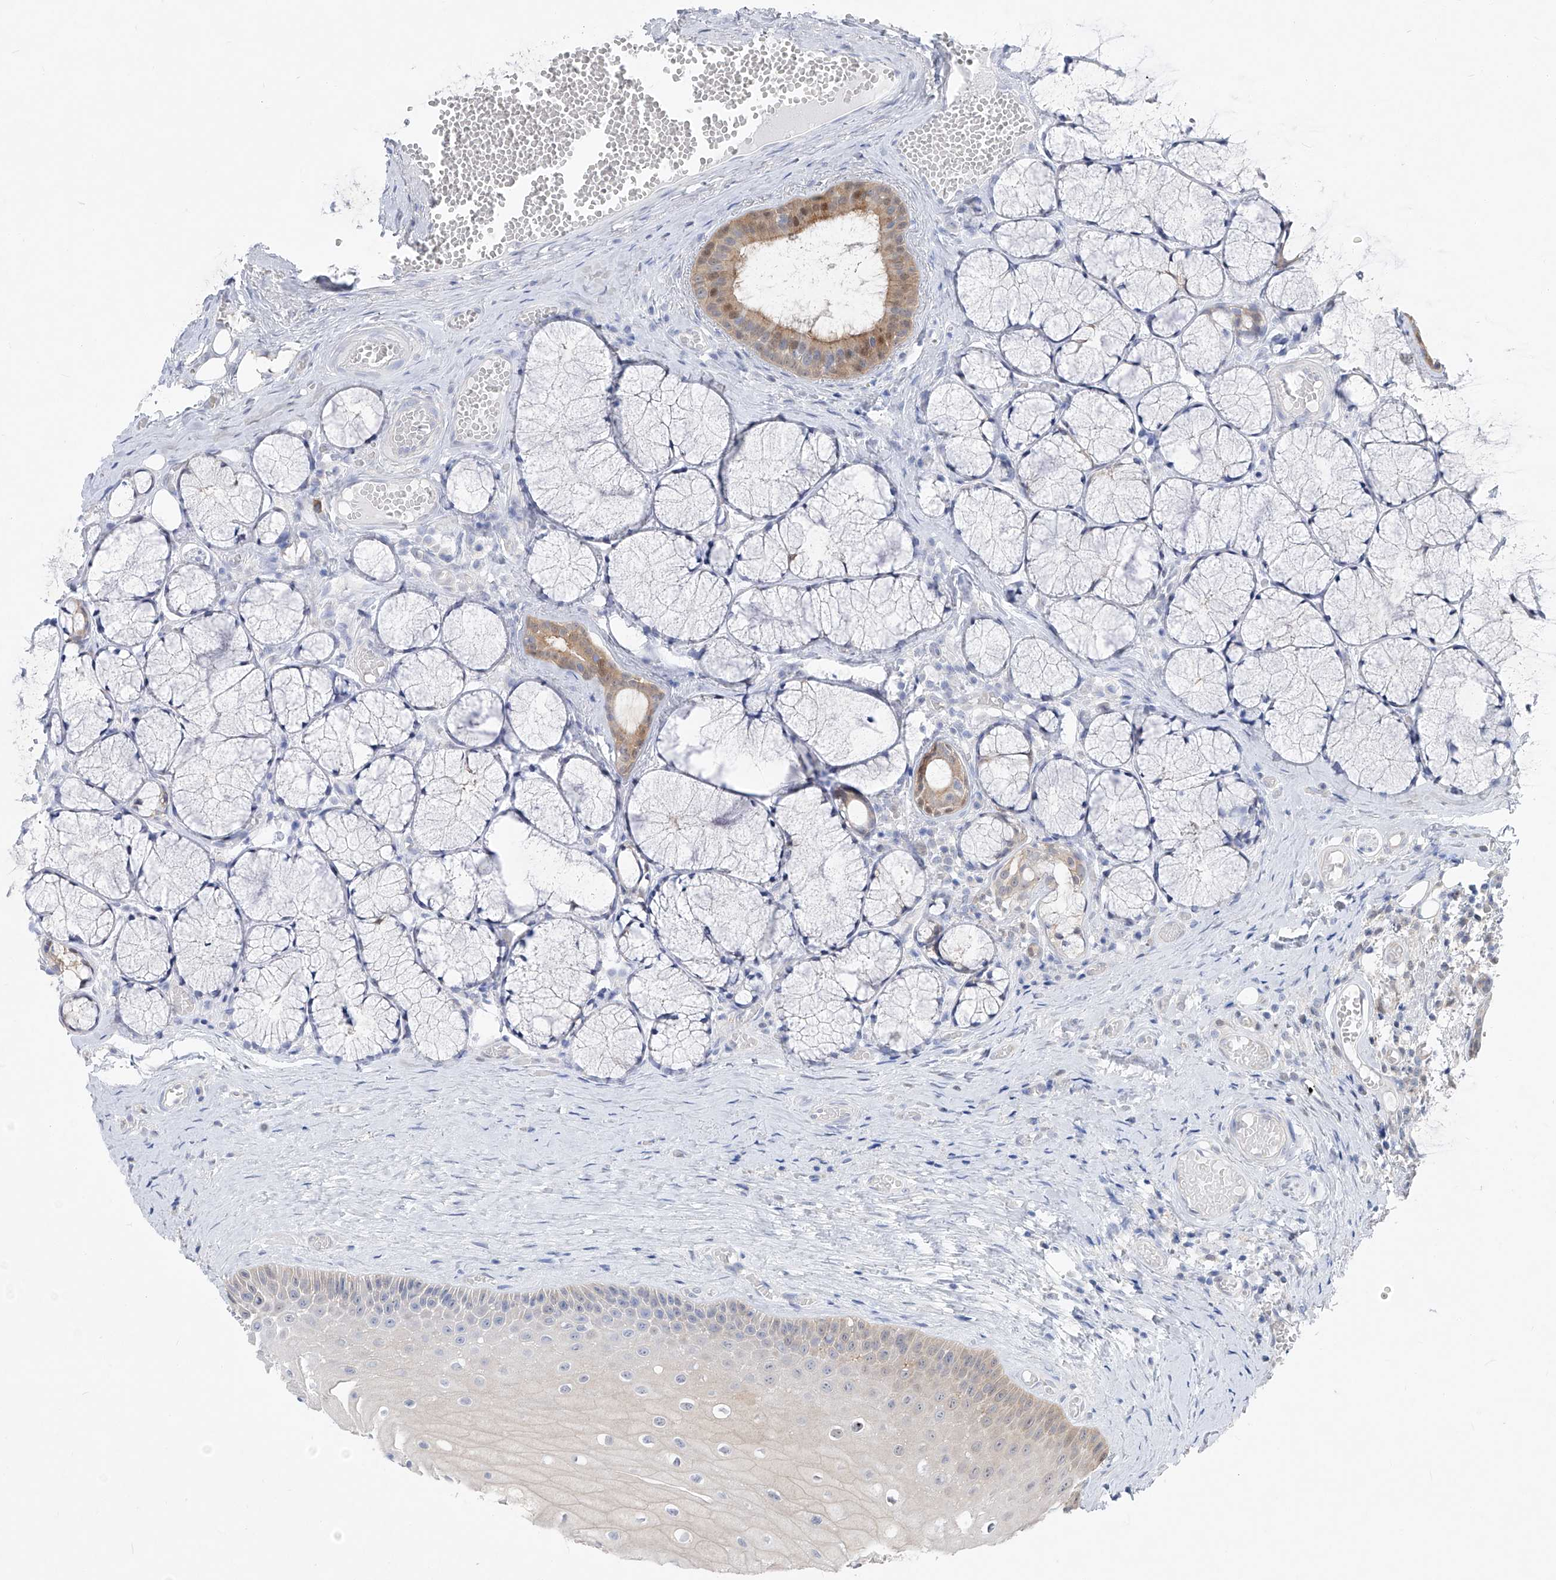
{"staining": {"intensity": "negative", "quantity": "none", "location": "none"}, "tissue": "oral mucosa", "cell_type": "Squamous epithelial cells", "image_type": "normal", "snomed": [{"axis": "morphology", "description": "Normal tissue, NOS"}, {"axis": "topography", "description": "Oral tissue"}], "caption": "High power microscopy photomicrograph of an IHC histopathology image of normal oral mucosa, revealing no significant positivity in squamous epithelial cells.", "gene": "UFL1", "patient": {"sex": "male", "age": 66}}